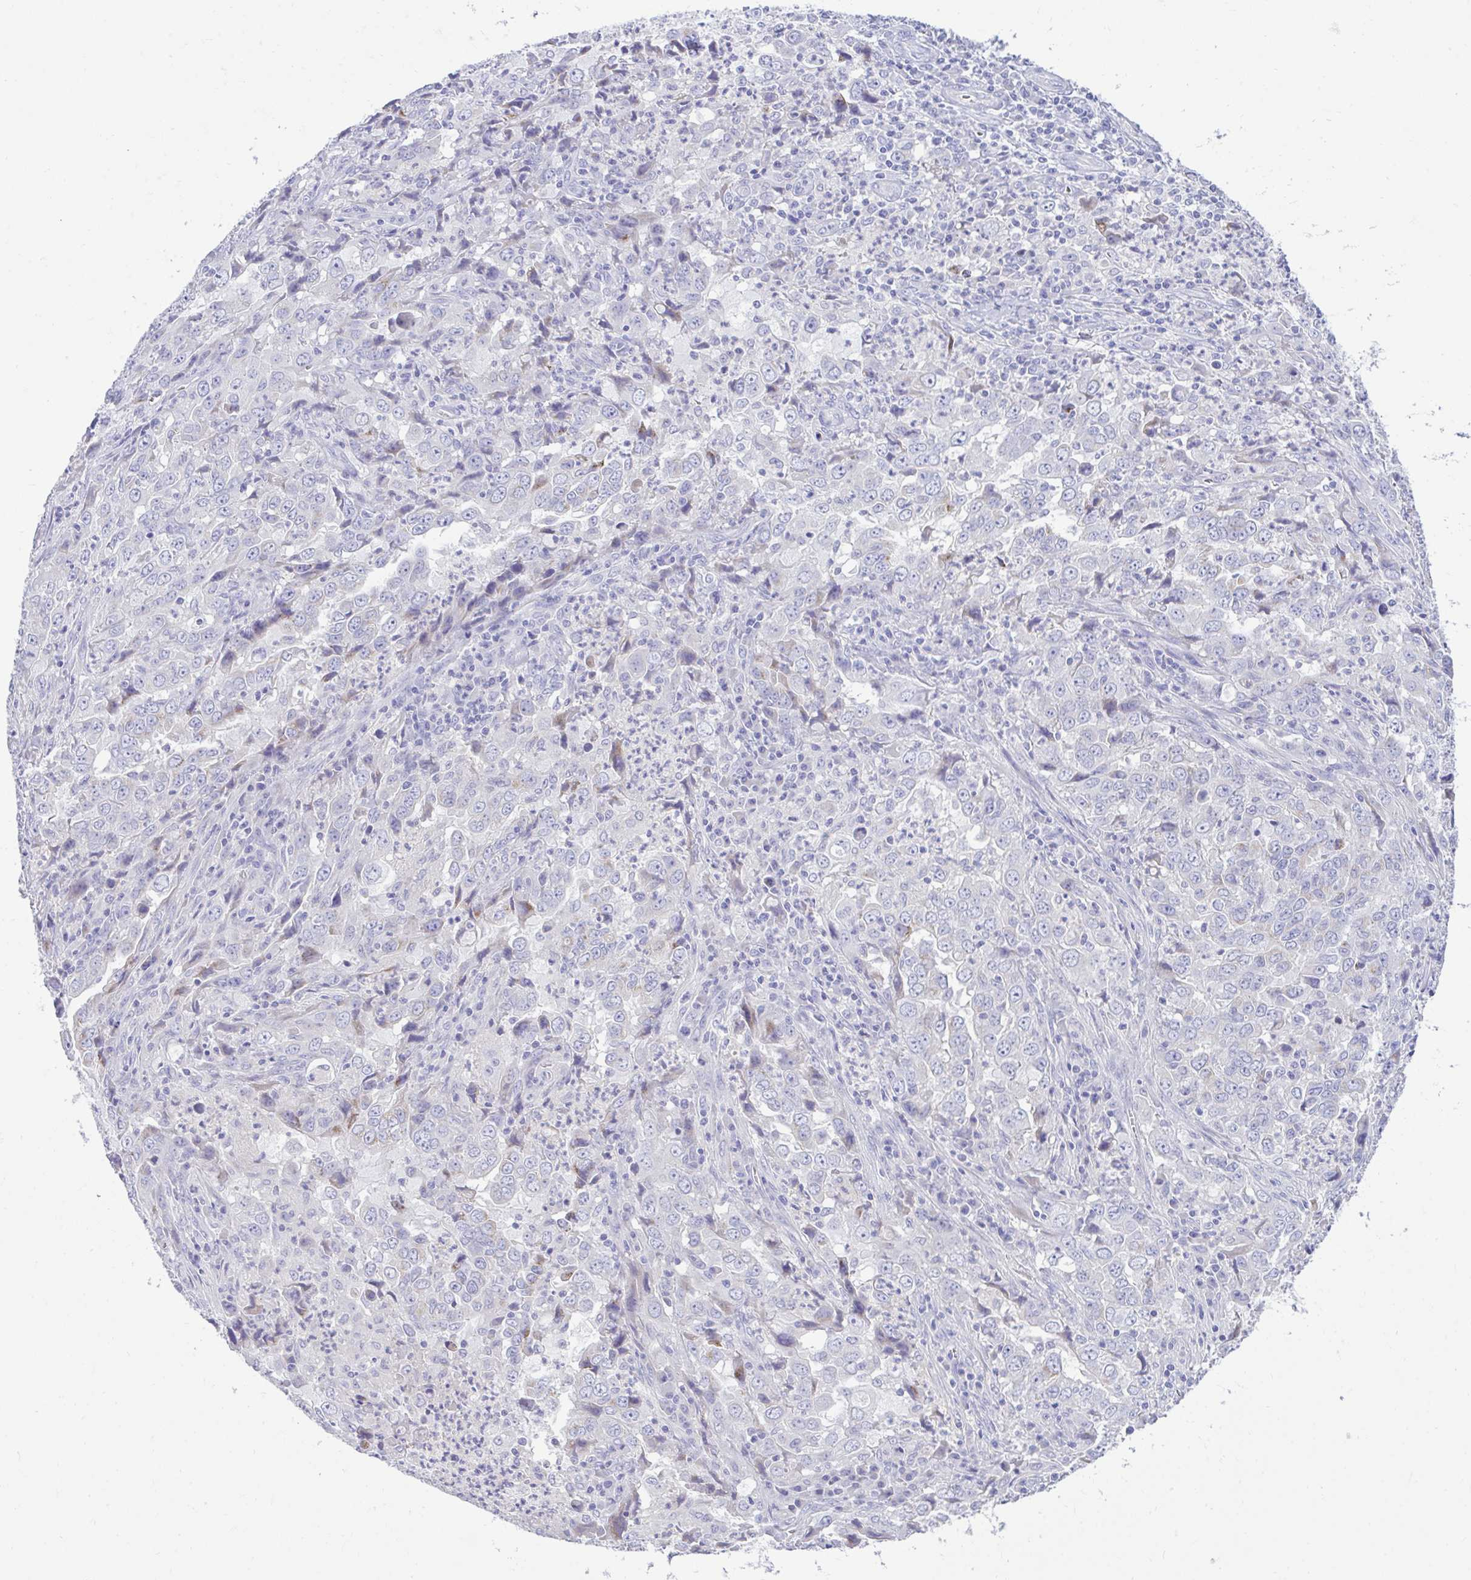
{"staining": {"intensity": "negative", "quantity": "none", "location": "none"}, "tissue": "lung cancer", "cell_type": "Tumor cells", "image_type": "cancer", "snomed": [{"axis": "morphology", "description": "Adenocarcinoma, NOS"}, {"axis": "topography", "description": "Lung"}], "caption": "Human lung cancer (adenocarcinoma) stained for a protein using immunohistochemistry (IHC) exhibits no staining in tumor cells.", "gene": "PLEKHH1", "patient": {"sex": "male", "age": 67}}